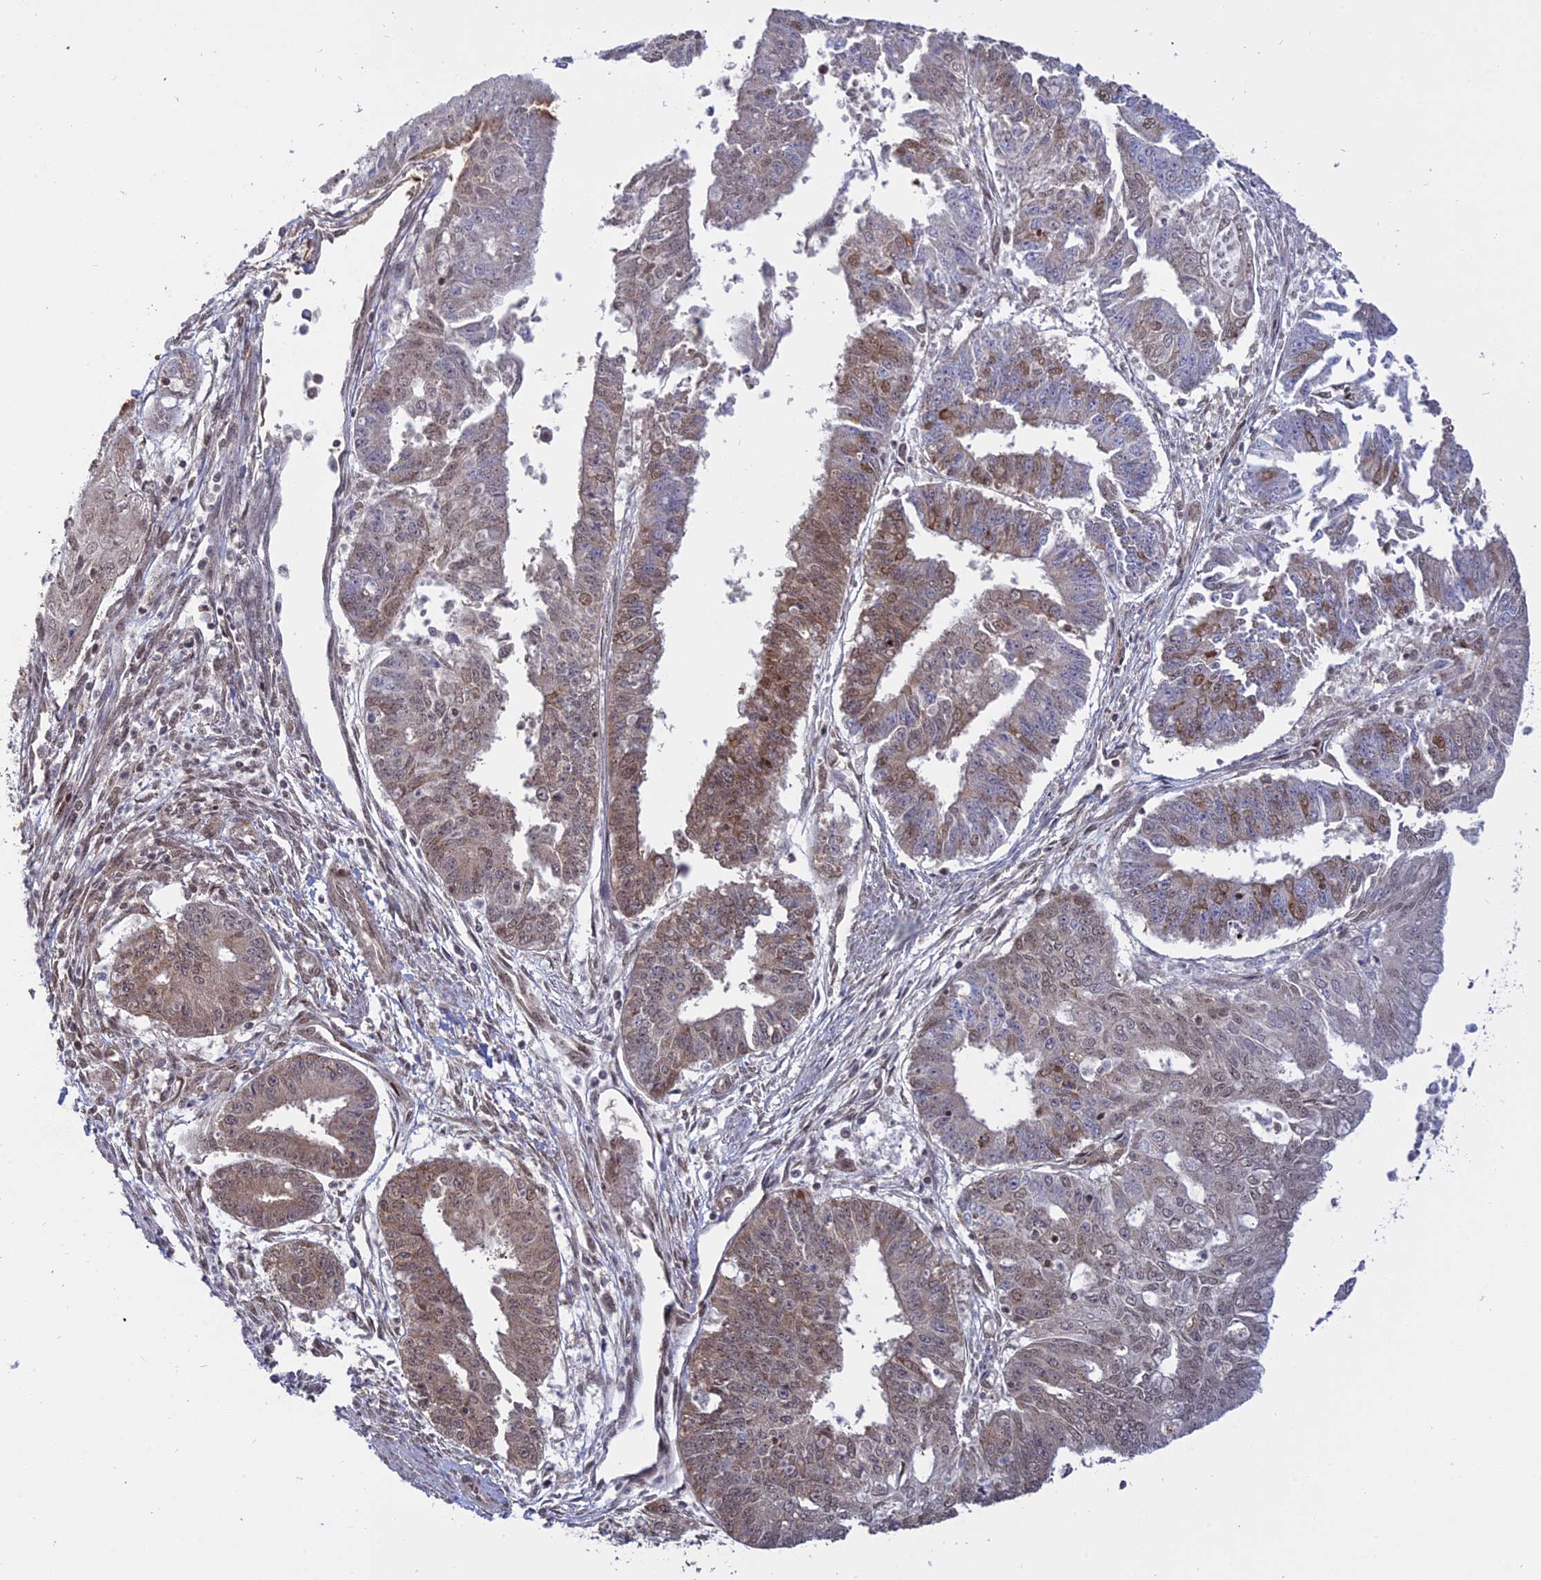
{"staining": {"intensity": "moderate", "quantity": "<25%", "location": "nuclear"}, "tissue": "endometrial cancer", "cell_type": "Tumor cells", "image_type": "cancer", "snomed": [{"axis": "morphology", "description": "Adenocarcinoma, NOS"}, {"axis": "topography", "description": "Endometrium"}], "caption": "Immunohistochemical staining of human endometrial adenocarcinoma shows low levels of moderate nuclear positivity in about <25% of tumor cells.", "gene": "PKIG", "patient": {"sex": "female", "age": 73}}